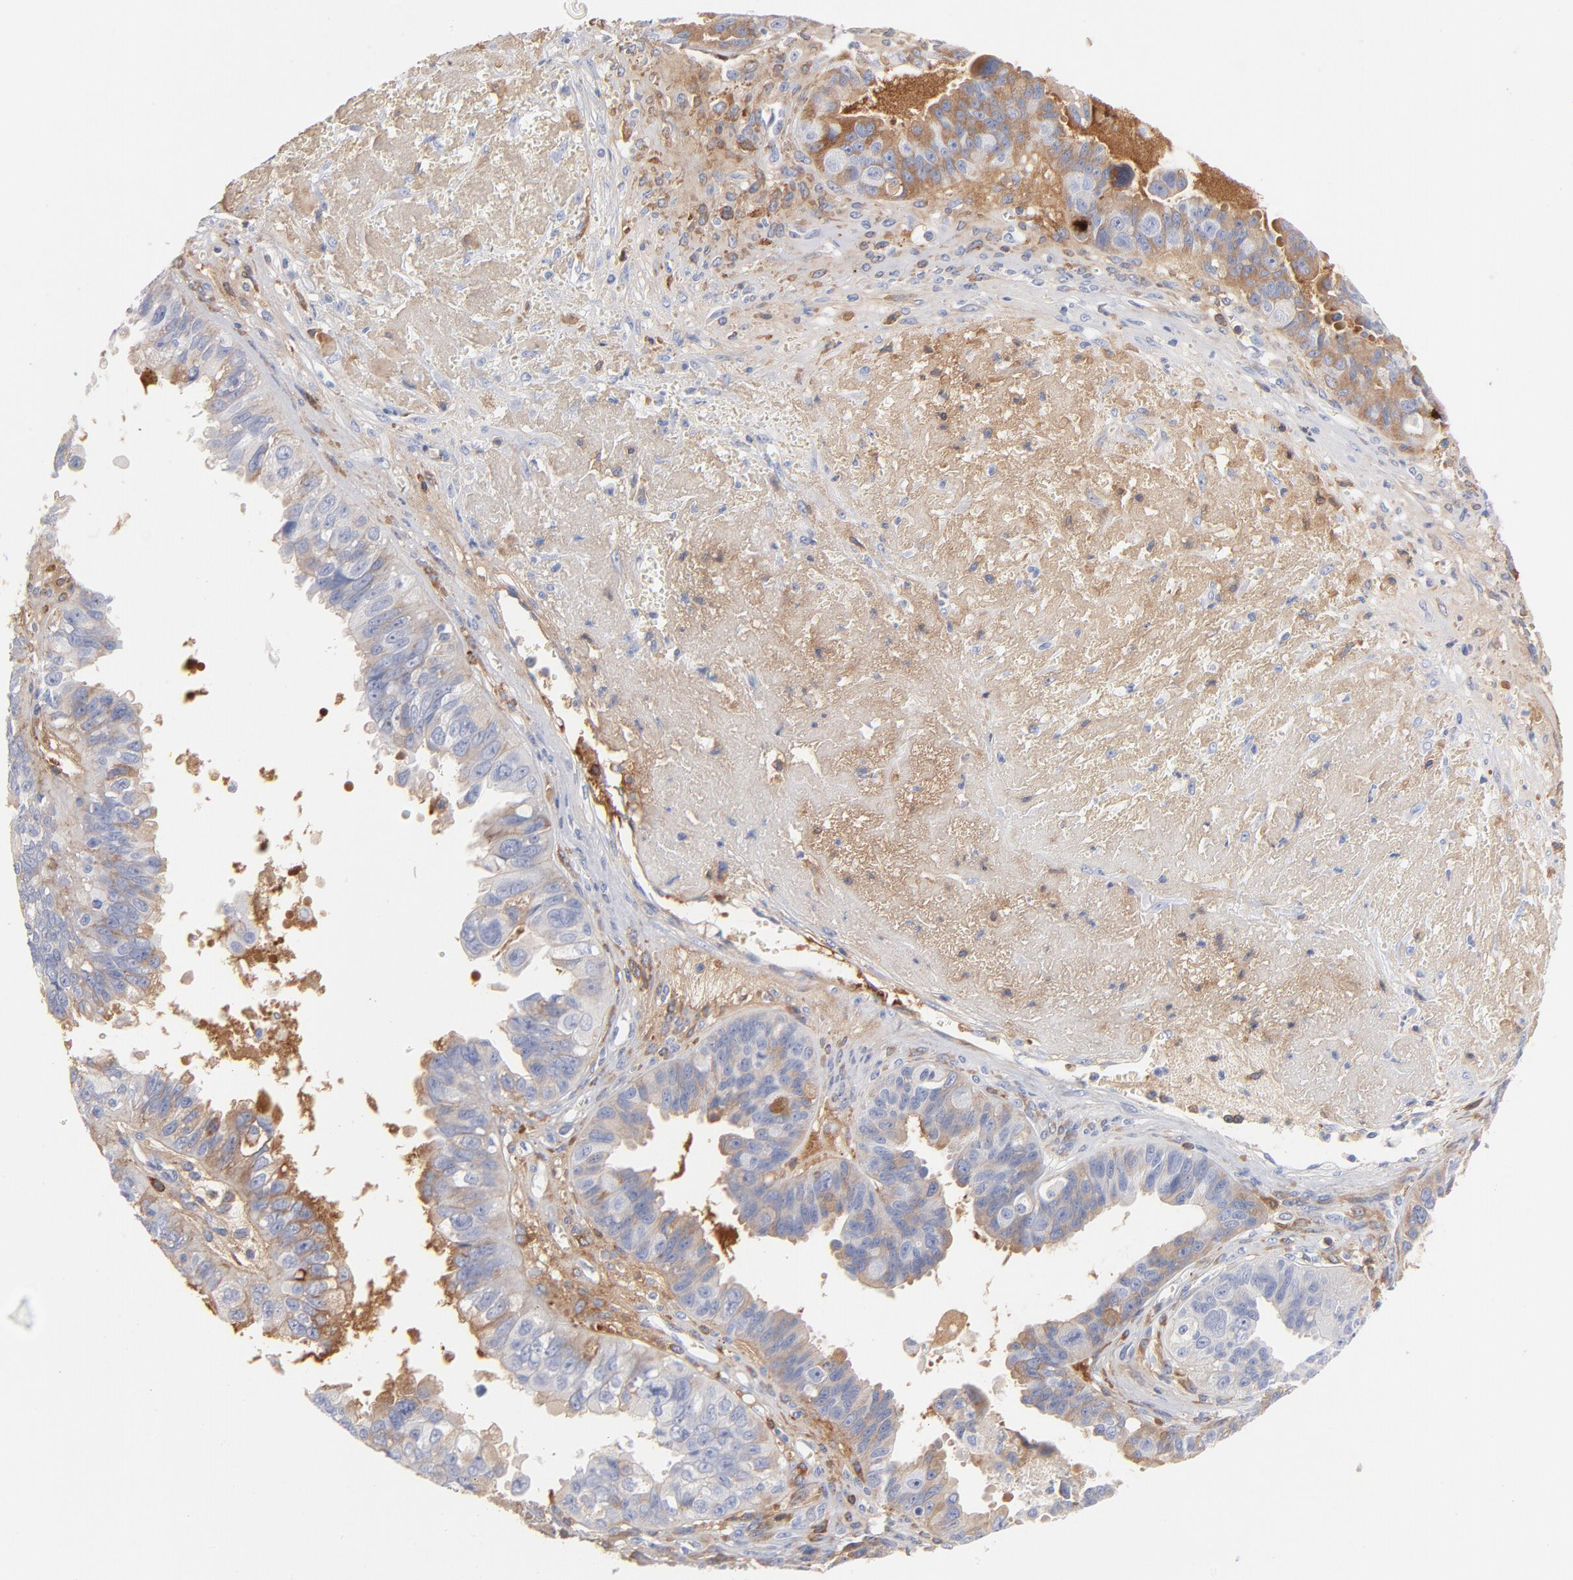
{"staining": {"intensity": "moderate", "quantity": ">75%", "location": "cytoplasmic/membranous"}, "tissue": "ovarian cancer", "cell_type": "Tumor cells", "image_type": "cancer", "snomed": [{"axis": "morphology", "description": "Carcinoma, endometroid"}, {"axis": "topography", "description": "Ovary"}], "caption": "This histopathology image exhibits immunohistochemistry (IHC) staining of ovarian endometroid carcinoma, with medium moderate cytoplasmic/membranous staining in approximately >75% of tumor cells.", "gene": "C3", "patient": {"sex": "female", "age": 85}}